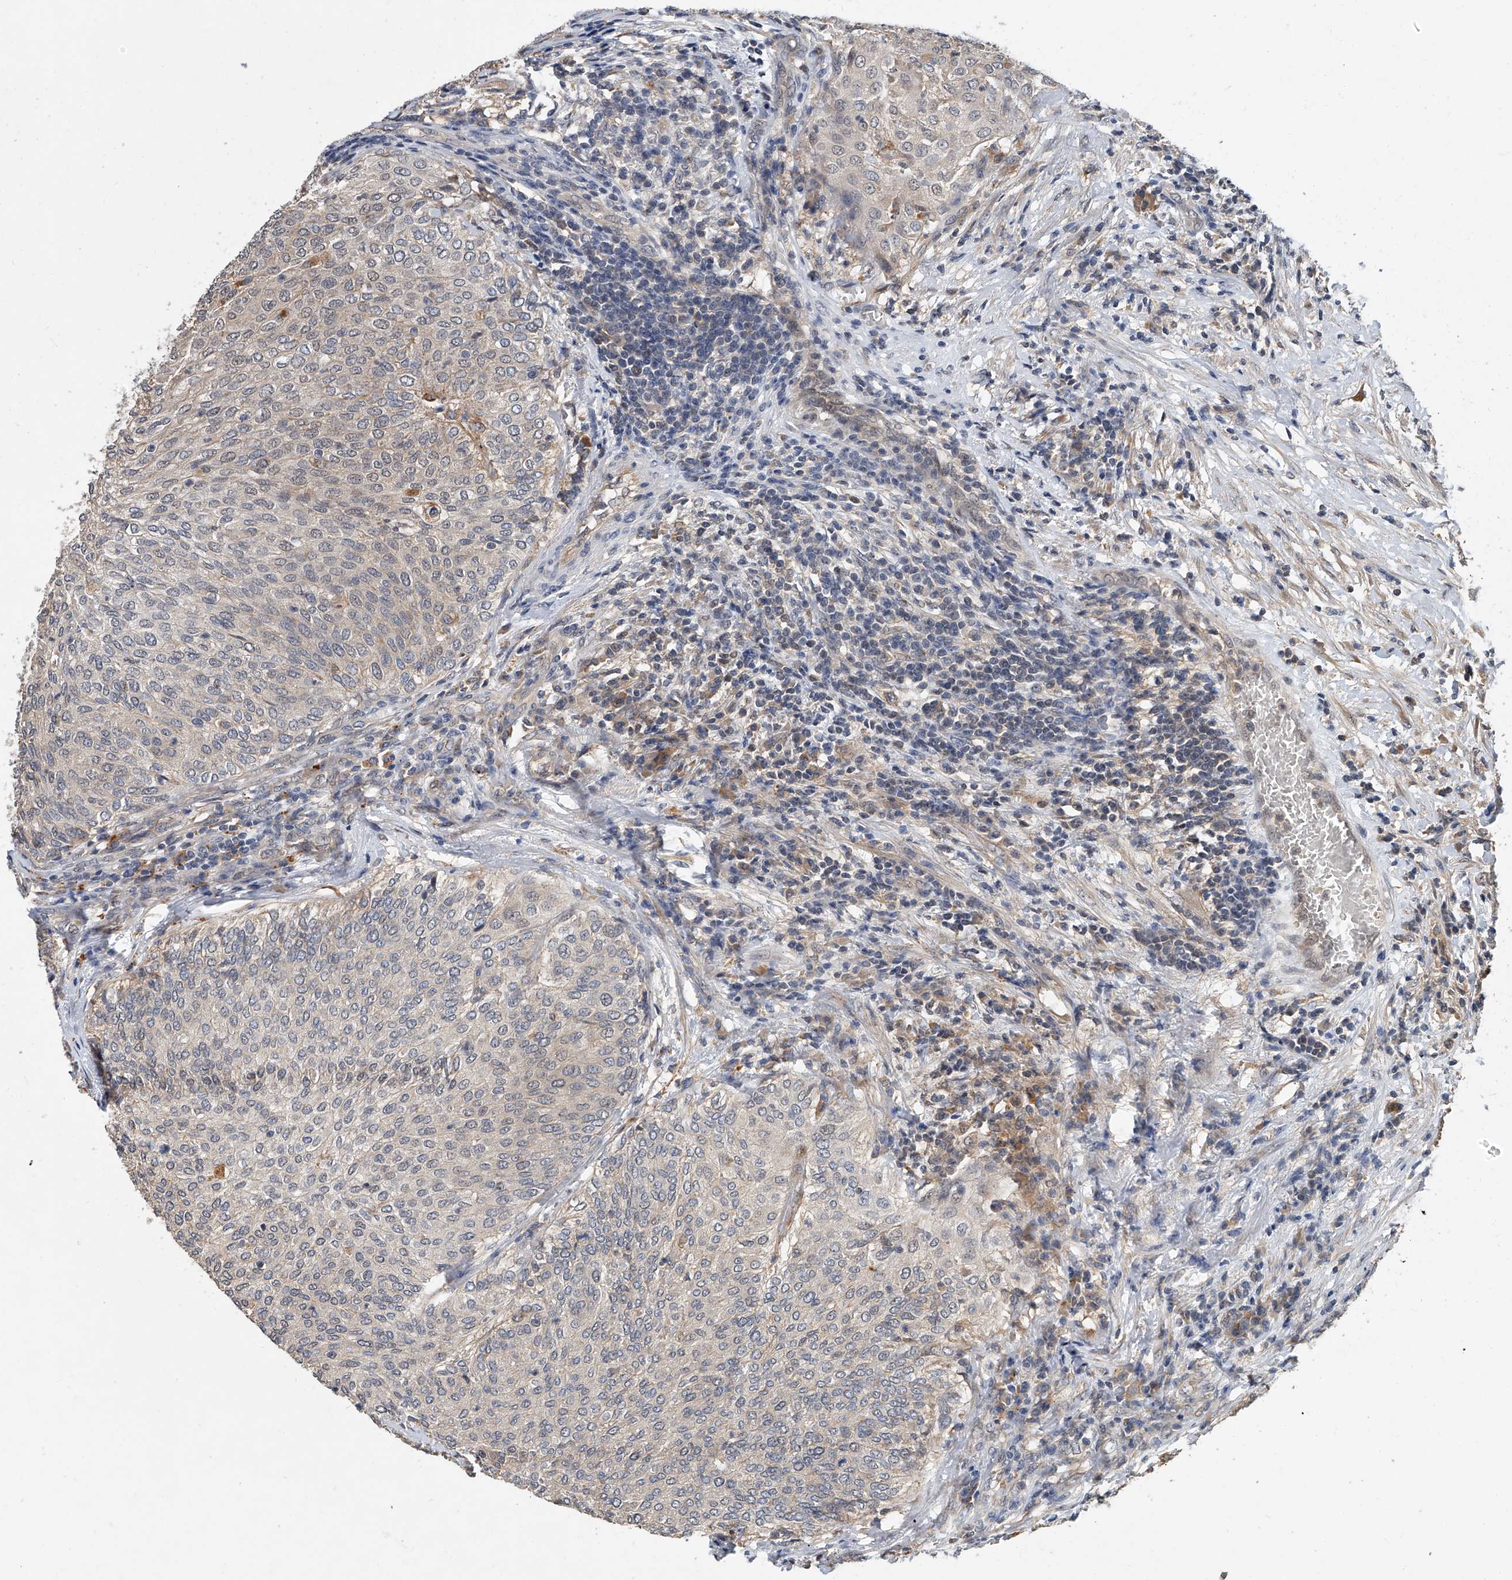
{"staining": {"intensity": "weak", "quantity": "<25%", "location": "cytoplasmic/membranous"}, "tissue": "urothelial cancer", "cell_type": "Tumor cells", "image_type": "cancer", "snomed": [{"axis": "morphology", "description": "Urothelial carcinoma, Low grade"}, {"axis": "topography", "description": "Urinary bladder"}], "caption": "Image shows no protein expression in tumor cells of low-grade urothelial carcinoma tissue.", "gene": "JAG2", "patient": {"sex": "female", "age": 79}}